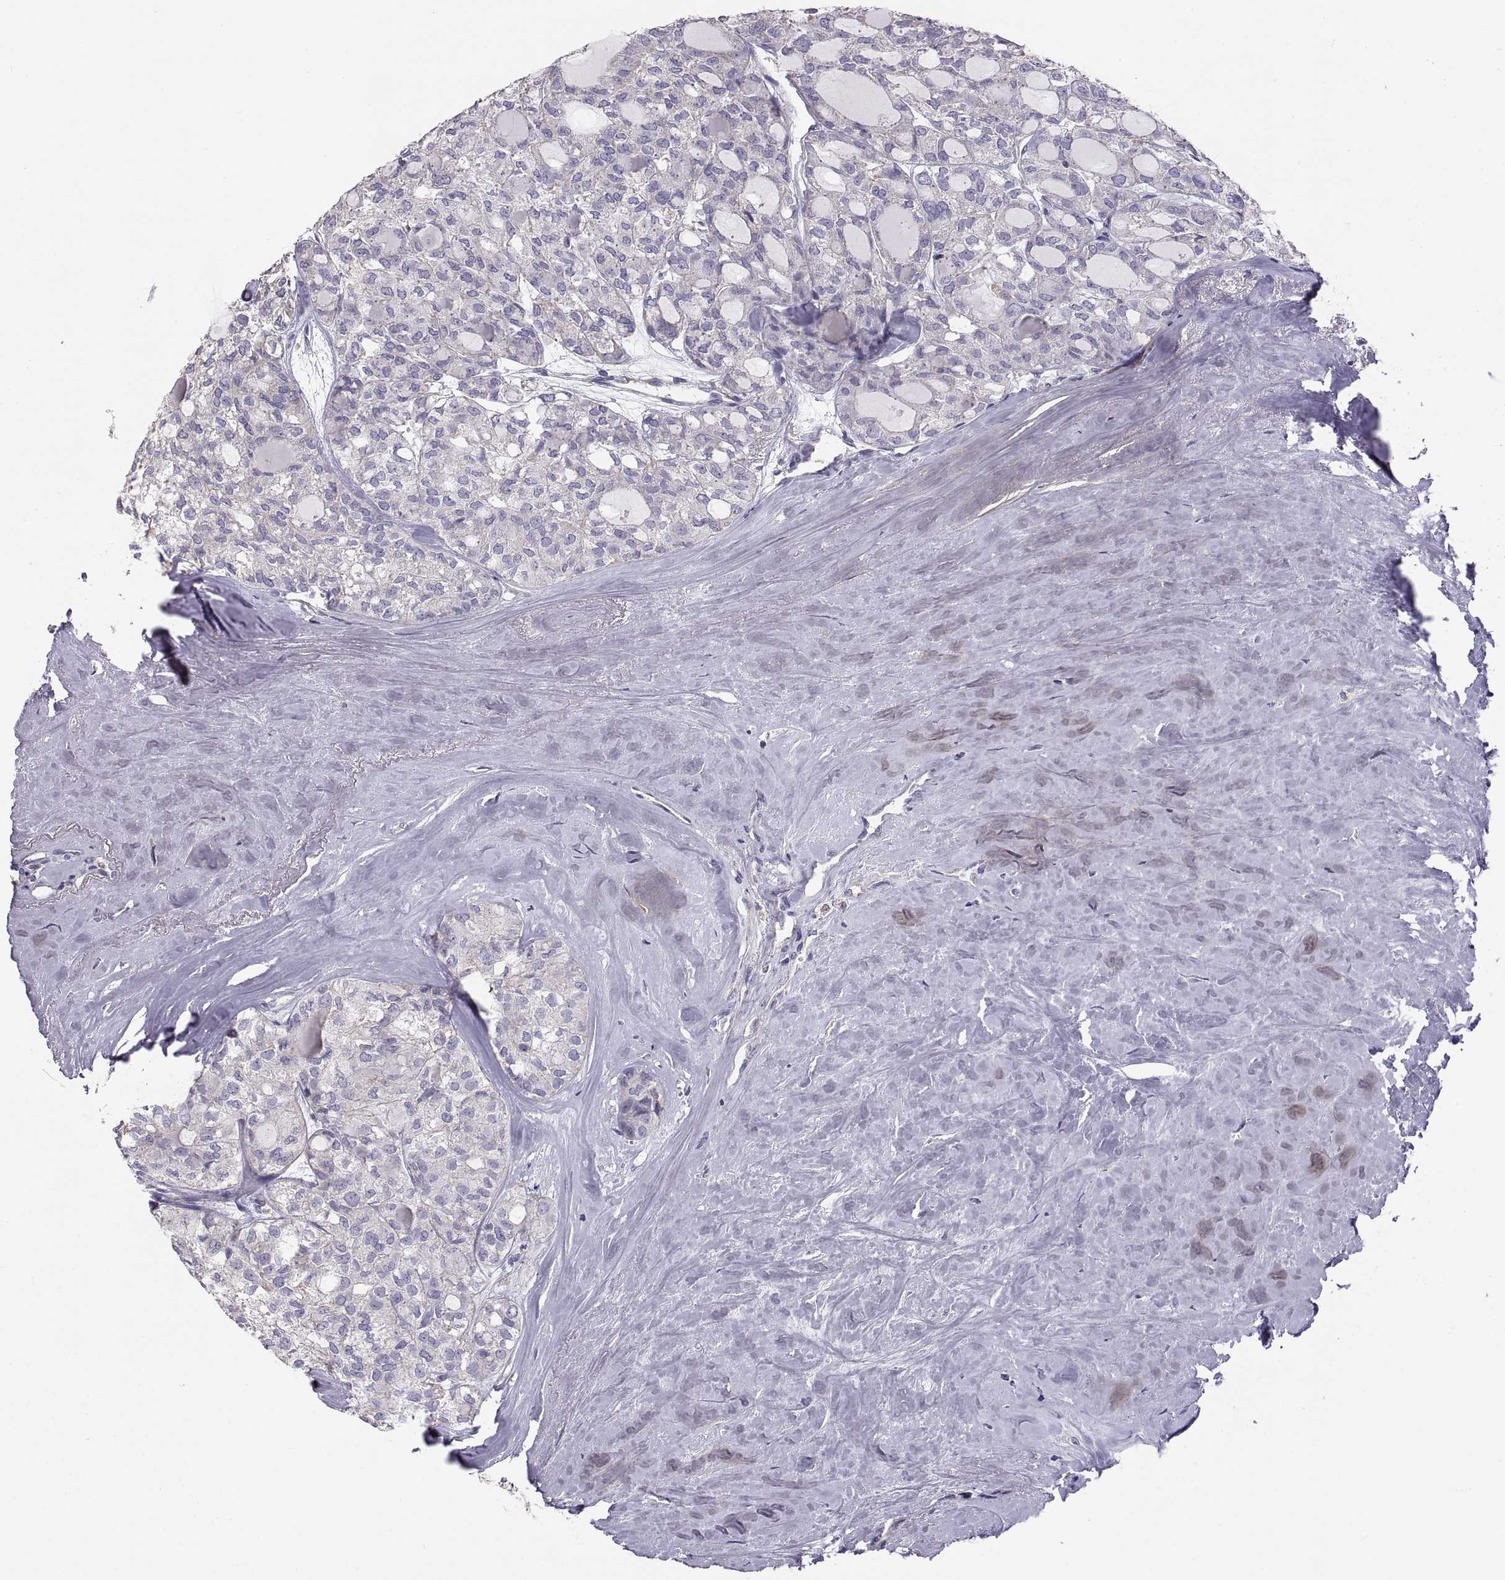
{"staining": {"intensity": "negative", "quantity": "none", "location": "none"}, "tissue": "thyroid cancer", "cell_type": "Tumor cells", "image_type": "cancer", "snomed": [{"axis": "morphology", "description": "Follicular adenoma carcinoma, NOS"}, {"axis": "topography", "description": "Thyroid gland"}], "caption": "Tumor cells show no significant protein positivity in thyroid follicular adenoma carcinoma.", "gene": "TNNC1", "patient": {"sex": "male", "age": 75}}